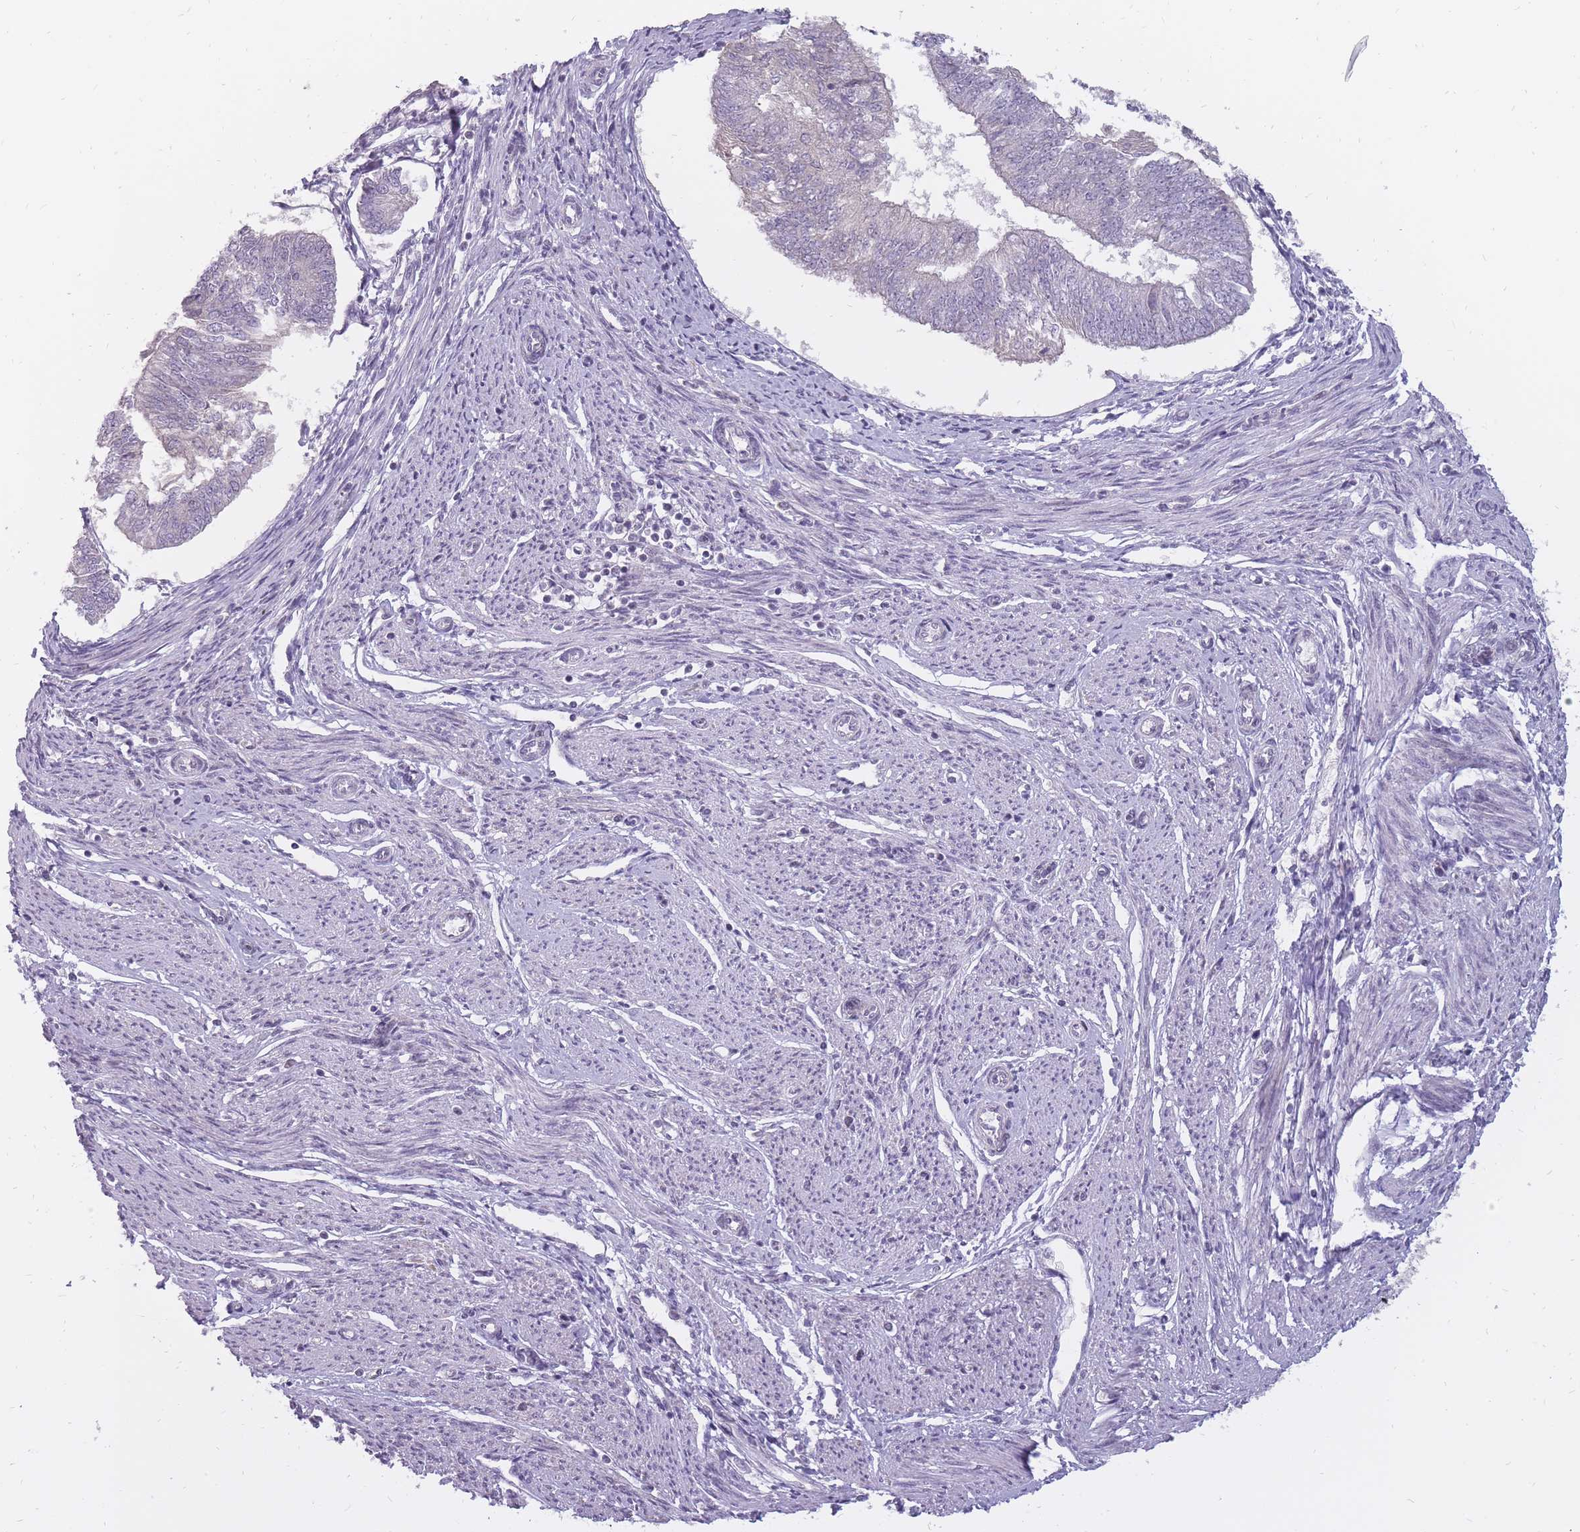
{"staining": {"intensity": "negative", "quantity": "none", "location": "none"}, "tissue": "endometrial cancer", "cell_type": "Tumor cells", "image_type": "cancer", "snomed": [{"axis": "morphology", "description": "Adenocarcinoma, NOS"}, {"axis": "topography", "description": "Endometrium"}], "caption": "The photomicrograph displays no significant staining in tumor cells of adenocarcinoma (endometrial).", "gene": "POMZP3", "patient": {"sex": "female", "age": 58}}